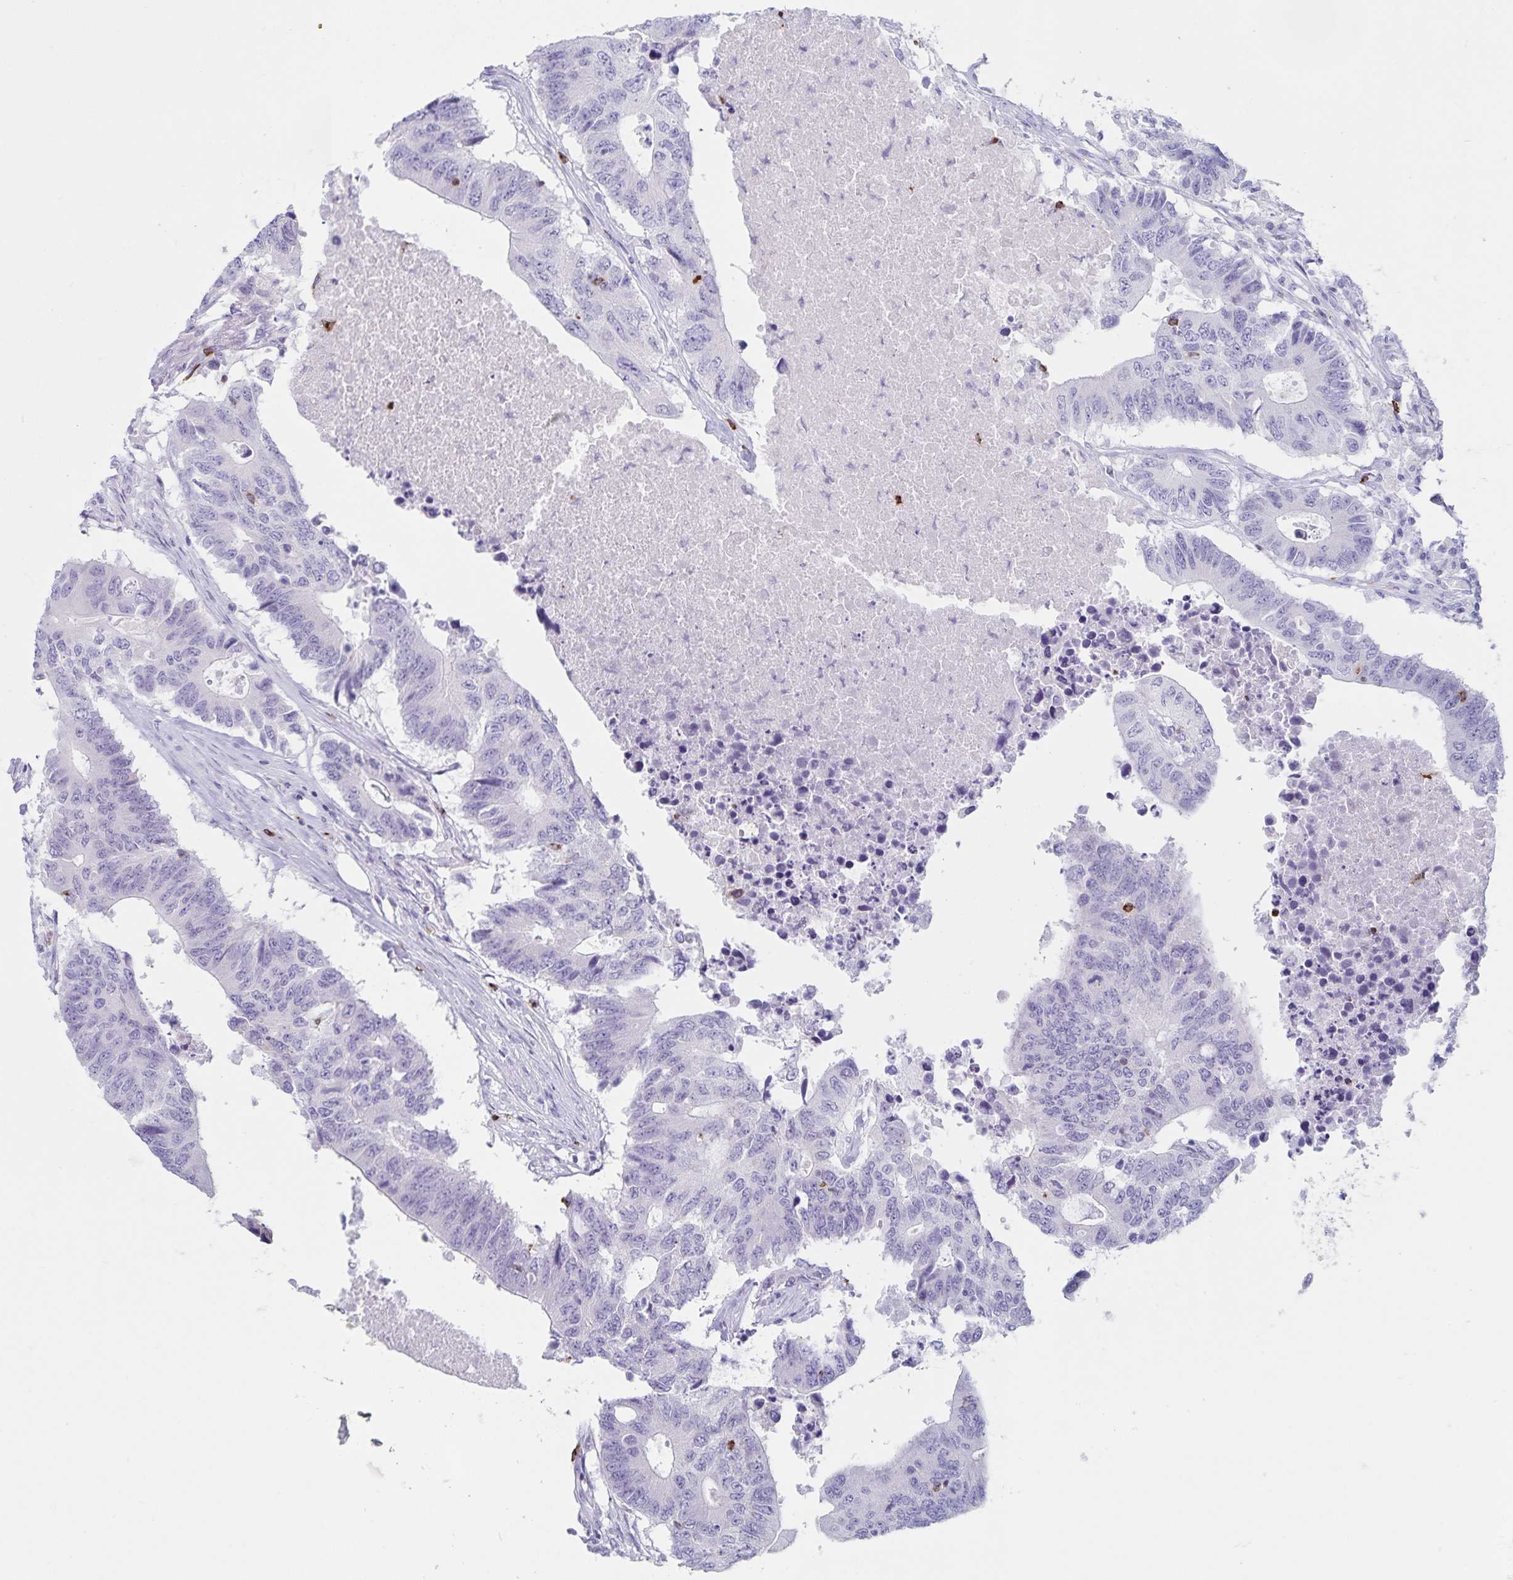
{"staining": {"intensity": "negative", "quantity": "none", "location": "none"}, "tissue": "colorectal cancer", "cell_type": "Tumor cells", "image_type": "cancer", "snomed": [{"axis": "morphology", "description": "Adenocarcinoma, NOS"}, {"axis": "topography", "description": "Colon"}], "caption": "The image exhibits no staining of tumor cells in colorectal cancer. (DAB (3,3'-diaminobenzidine) immunohistochemistry (IHC), high magnification).", "gene": "GNLY", "patient": {"sex": "male", "age": 71}}